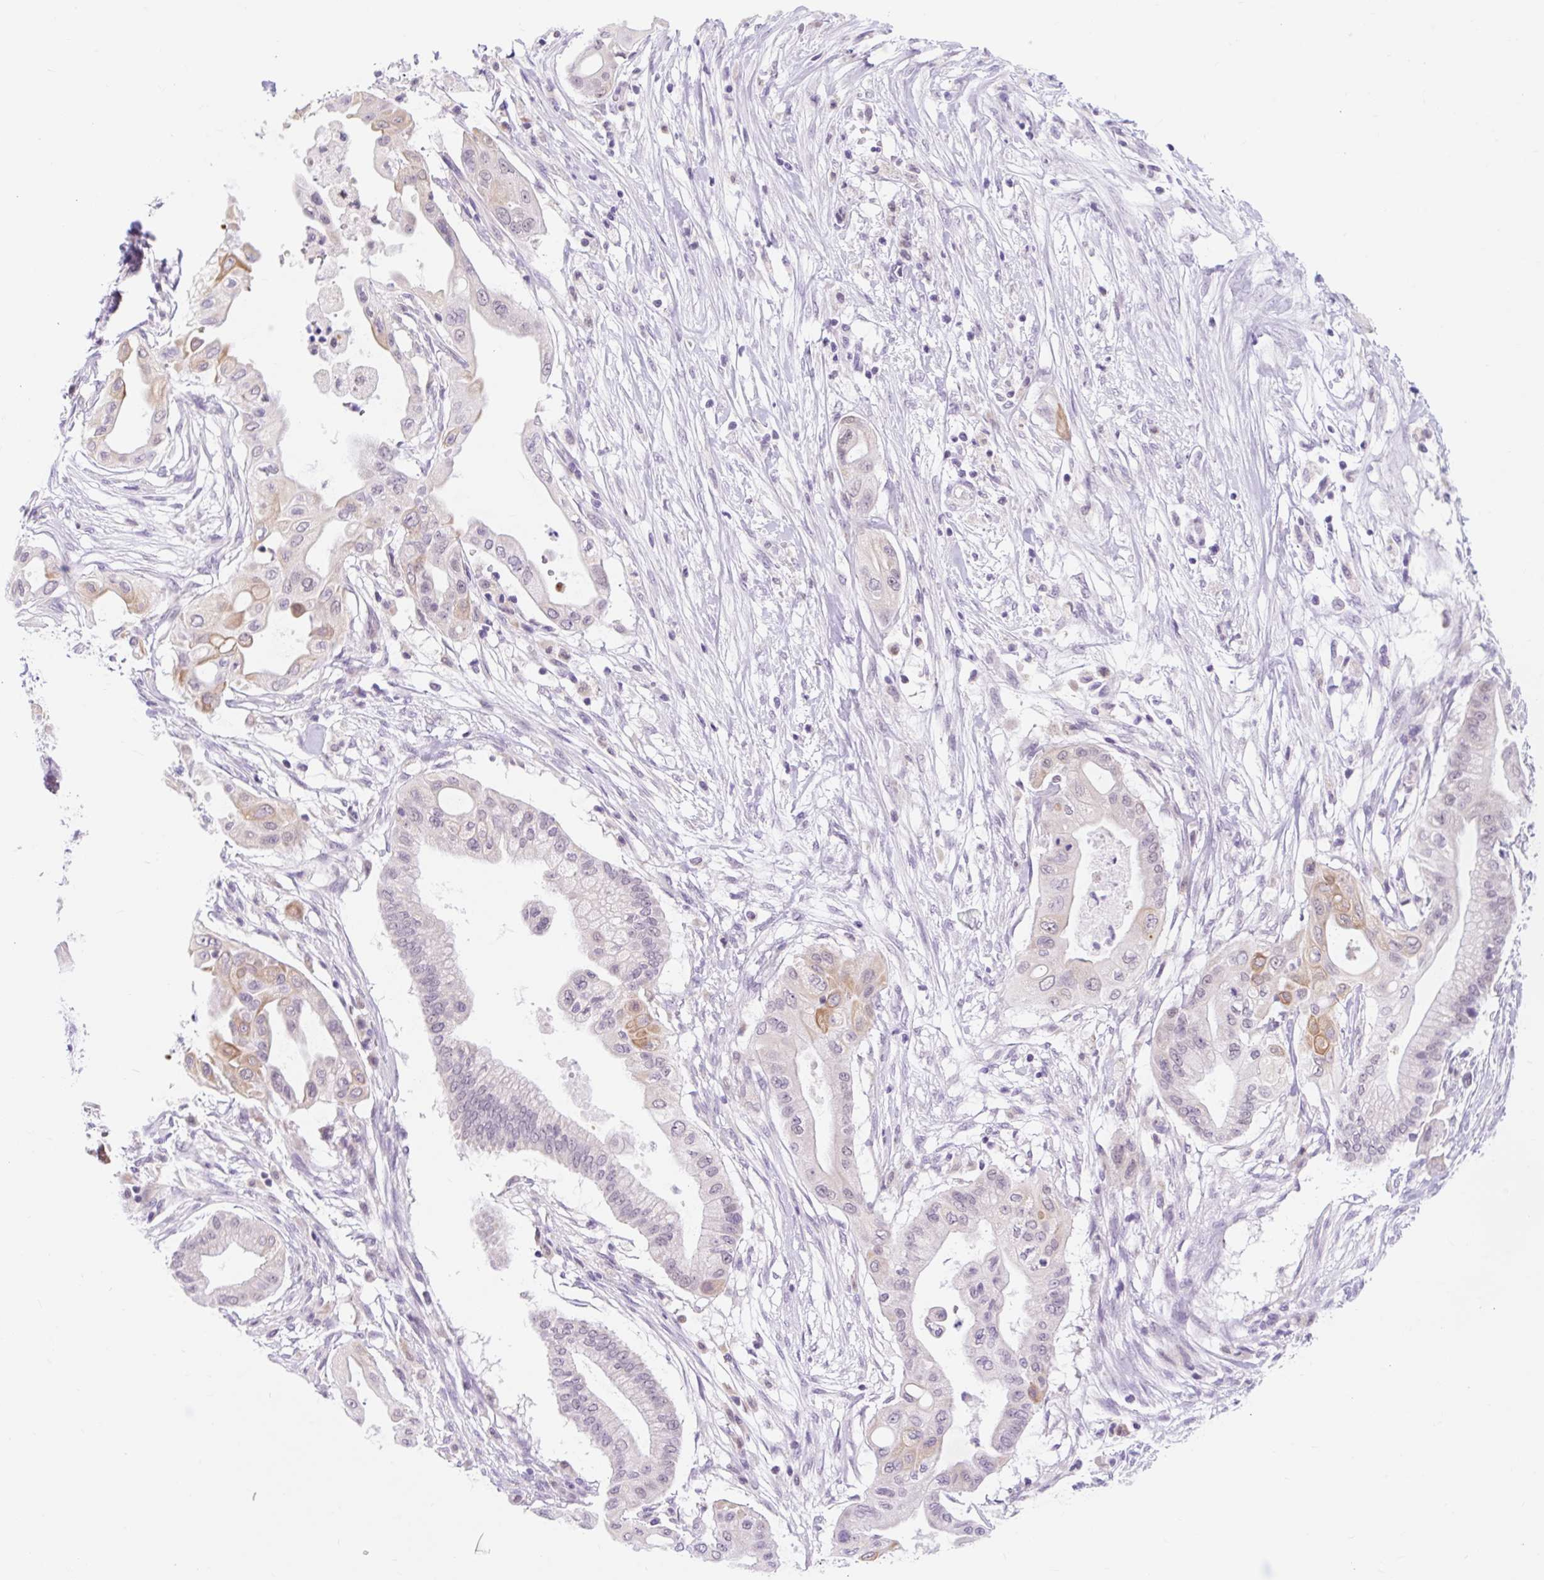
{"staining": {"intensity": "weak", "quantity": "<25%", "location": "cytoplasmic/membranous"}, "tissue": "pancreatic cancer", "cell_type": "Tumor cells", "image_type": "cancer", "snomed": [{"axis": "morphology", "description": "Adenocarcinoma, NOS"}, {"axis": "topography", "description": "Pancreas"}], "caption": "The IHC image has no significant staining in tumor cells of pancreatic adenocarcinoma tissue.", "gene": "ITPK1", "patient": {"sex": "male", "age": 68}}